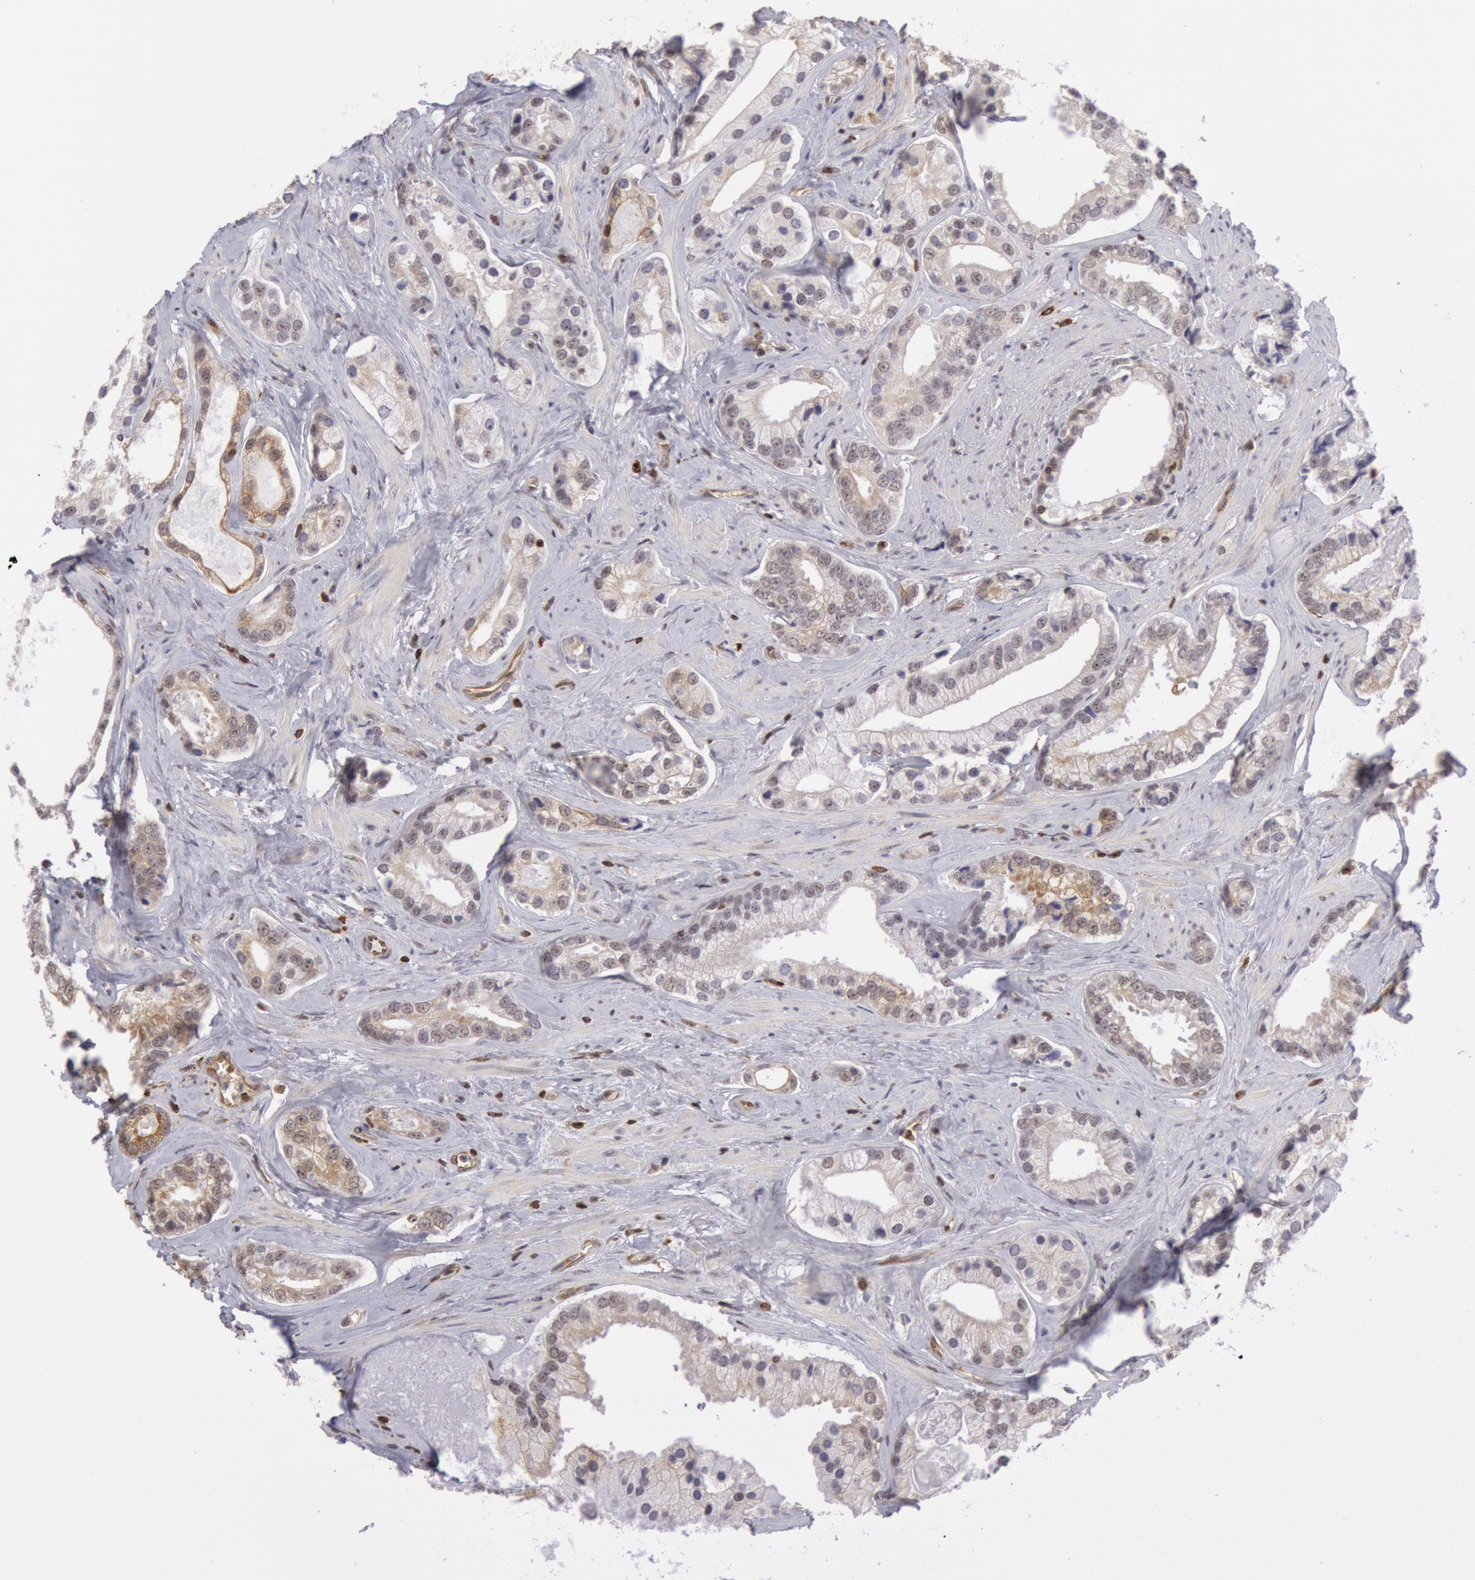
{"staining": {"intensity": "negative", "quantity": "none", "location": "none"}, "tissue": "prostate cancer", "cell_type": "Tumor cells", "image_type": "cancer", "snomed": [{"axis": "morphology", "description": "Adenocarcinoma, Medium grade"}, {"axis": "topography", "description": "Prostate"}], "caption": "Human prostate medium-grade adenocarcinoma stained for a protein using IHC displays no positivity in tumor cells.", "gene": "TAP2", "patient": {"sex": "male", "age": 70}}